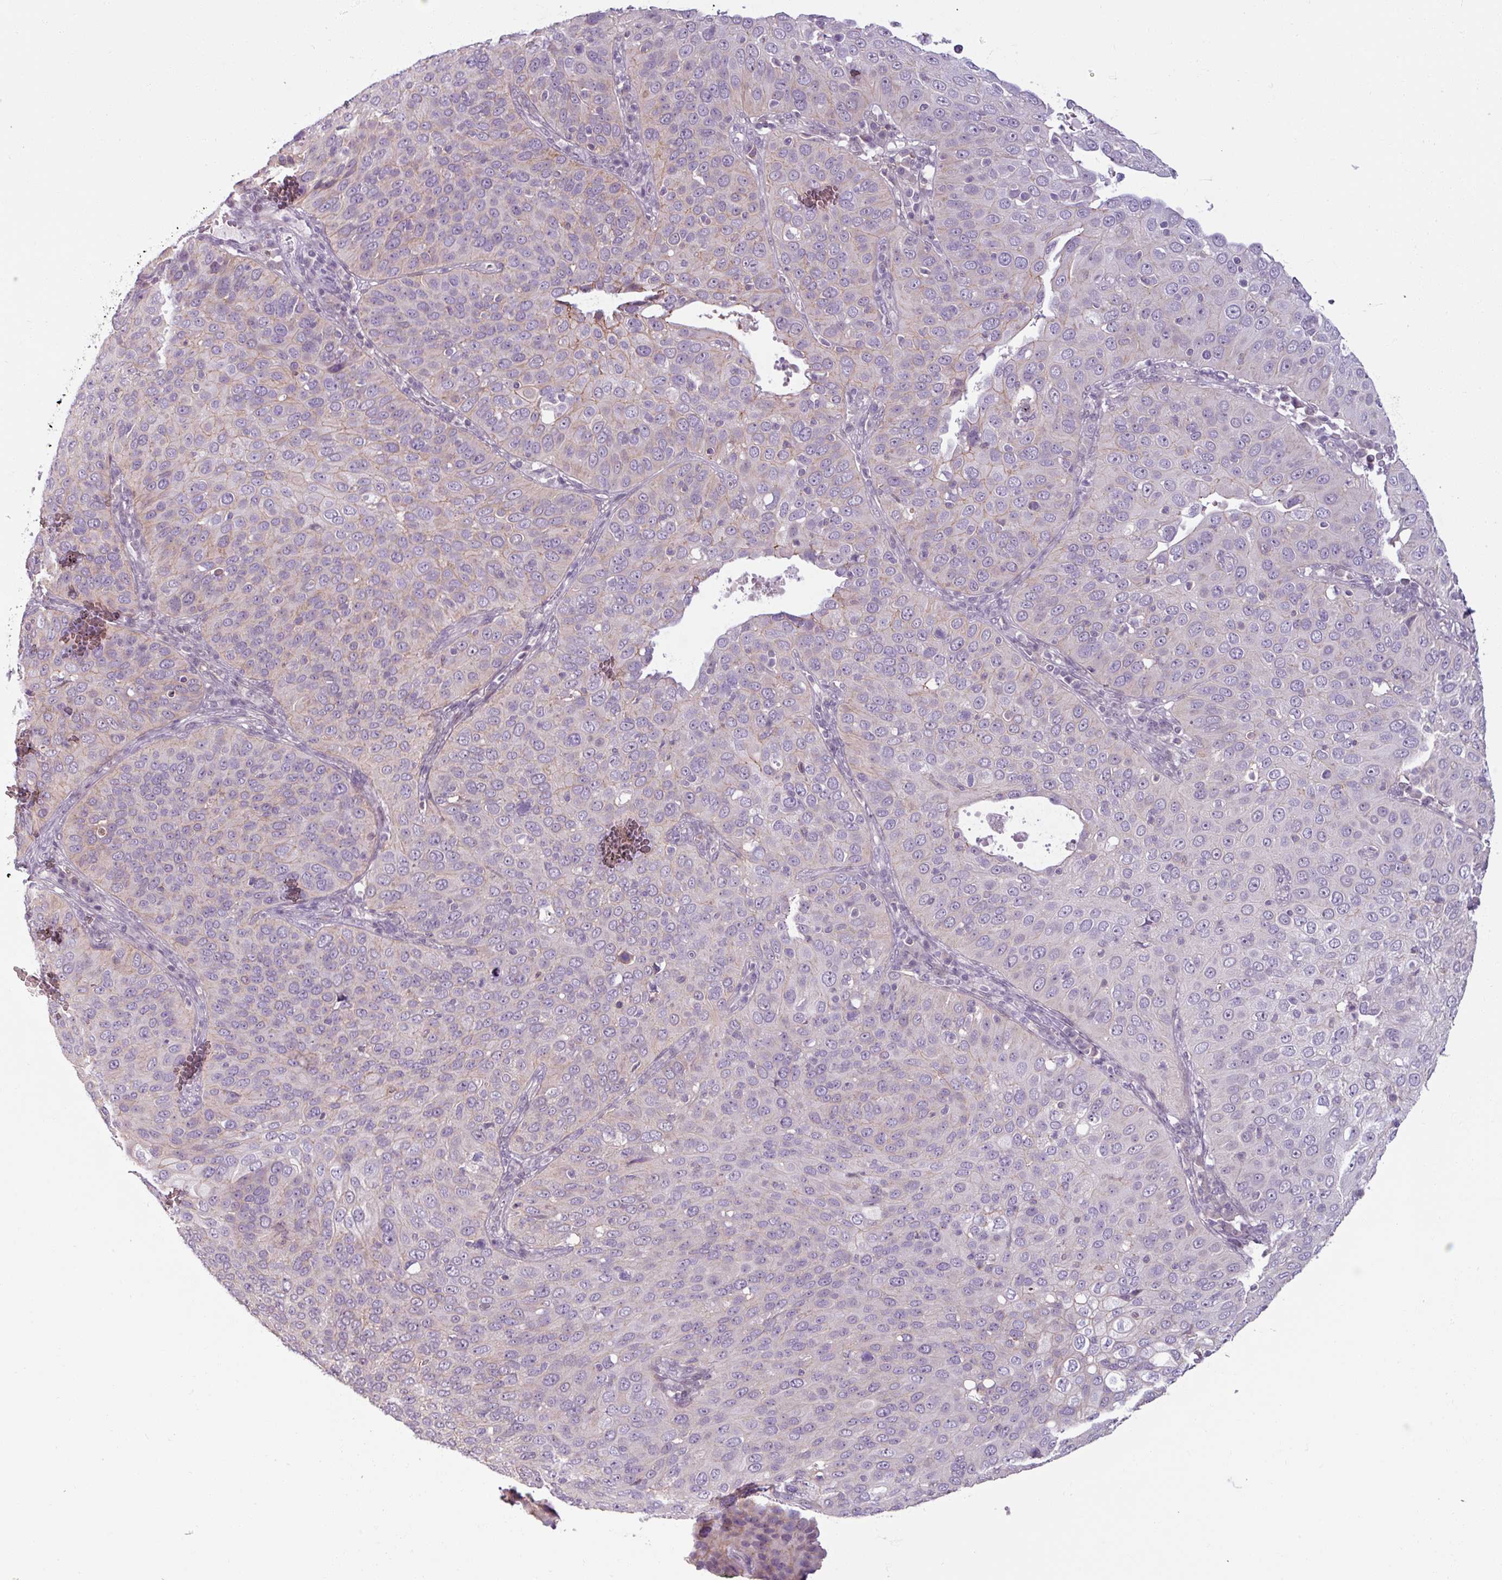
{"staining": {"intensity": "negative", "quantity": "none", "location": "none"}, "tissue": "cervical cancer", "cell_type": "Tumor cells", "image_type": "cancer", "snomed": [{"axis": "morphology", "description": "Squamous cell carcinoma, NOS"}, {"axis": "topography", "description": "Cervix"}], "caption": "Cervical cancer was stained to show a protein in brown. There is no significant staining in tumor cells. Brightfield microscopy of IHC stained with DAB (brown) and hematoxylin (blue), captured at high magnification.", "gene": "PNMA6A", "patient": {"sex": "female", "age": 36}}